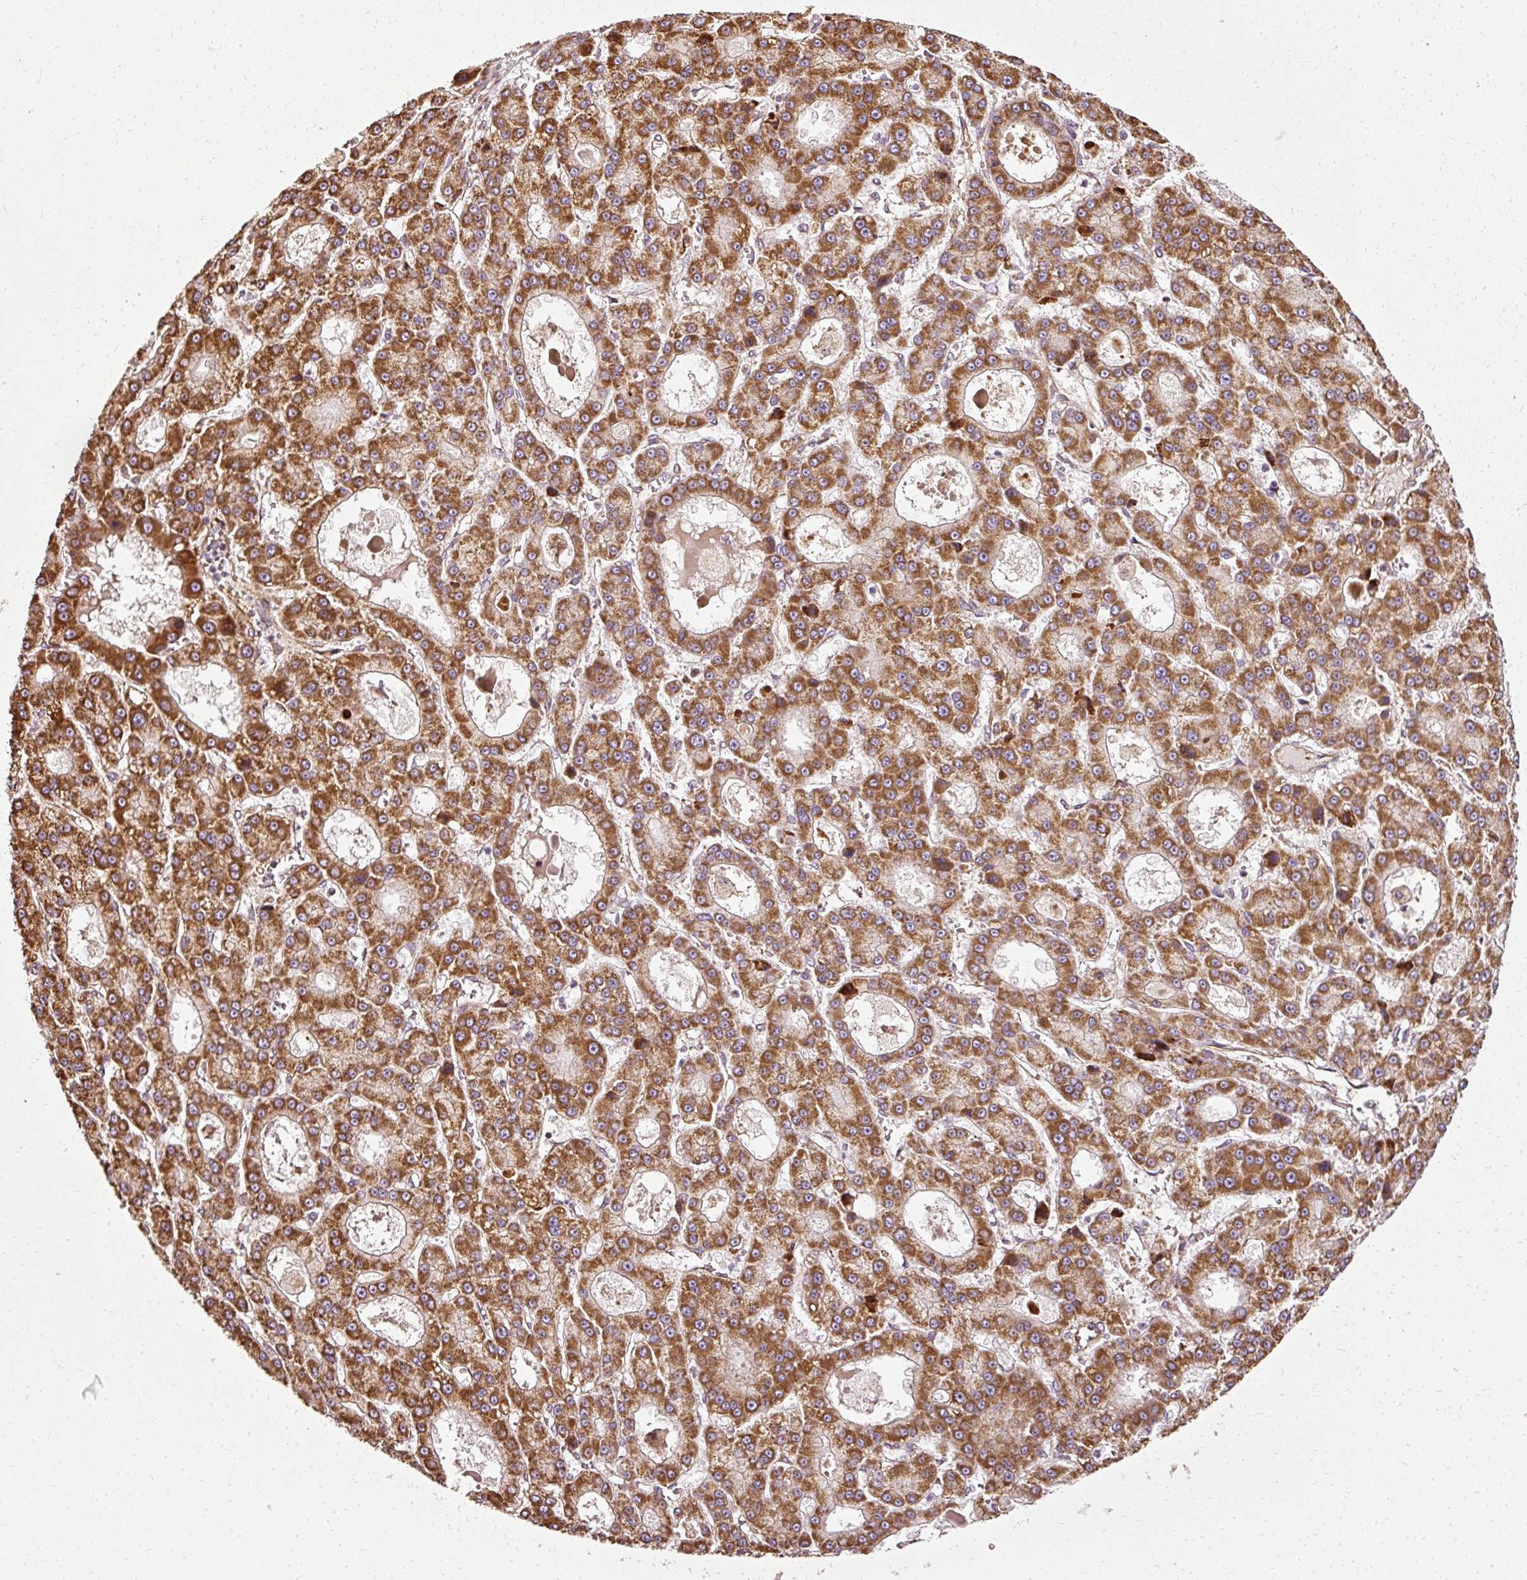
{"staining": {"intensity": "strong", "quantity": ">75%", "location": "cytoplasmic/membranous"}, "tissue": "liver cancer", "cell_type": "Tumor cells", "image_type": "cancer", "snomed": [{"axis": "morphology", "description": "Carcinoma, Hepatocellular, NOS"}, {"axis": "topography", "description": "Liver"}], "caption": "This micrograph demonstrates liver cancer (hepatocellular carcinoma) stained with immunohistochemistry to label a protein in brown. The cytoplasmic/membranous of tumor cells show strong positivity for the protein. Nuclei are counter-stained blue.", "gene": "ISCU", "patient": {"sex": "male", "age": 70}}